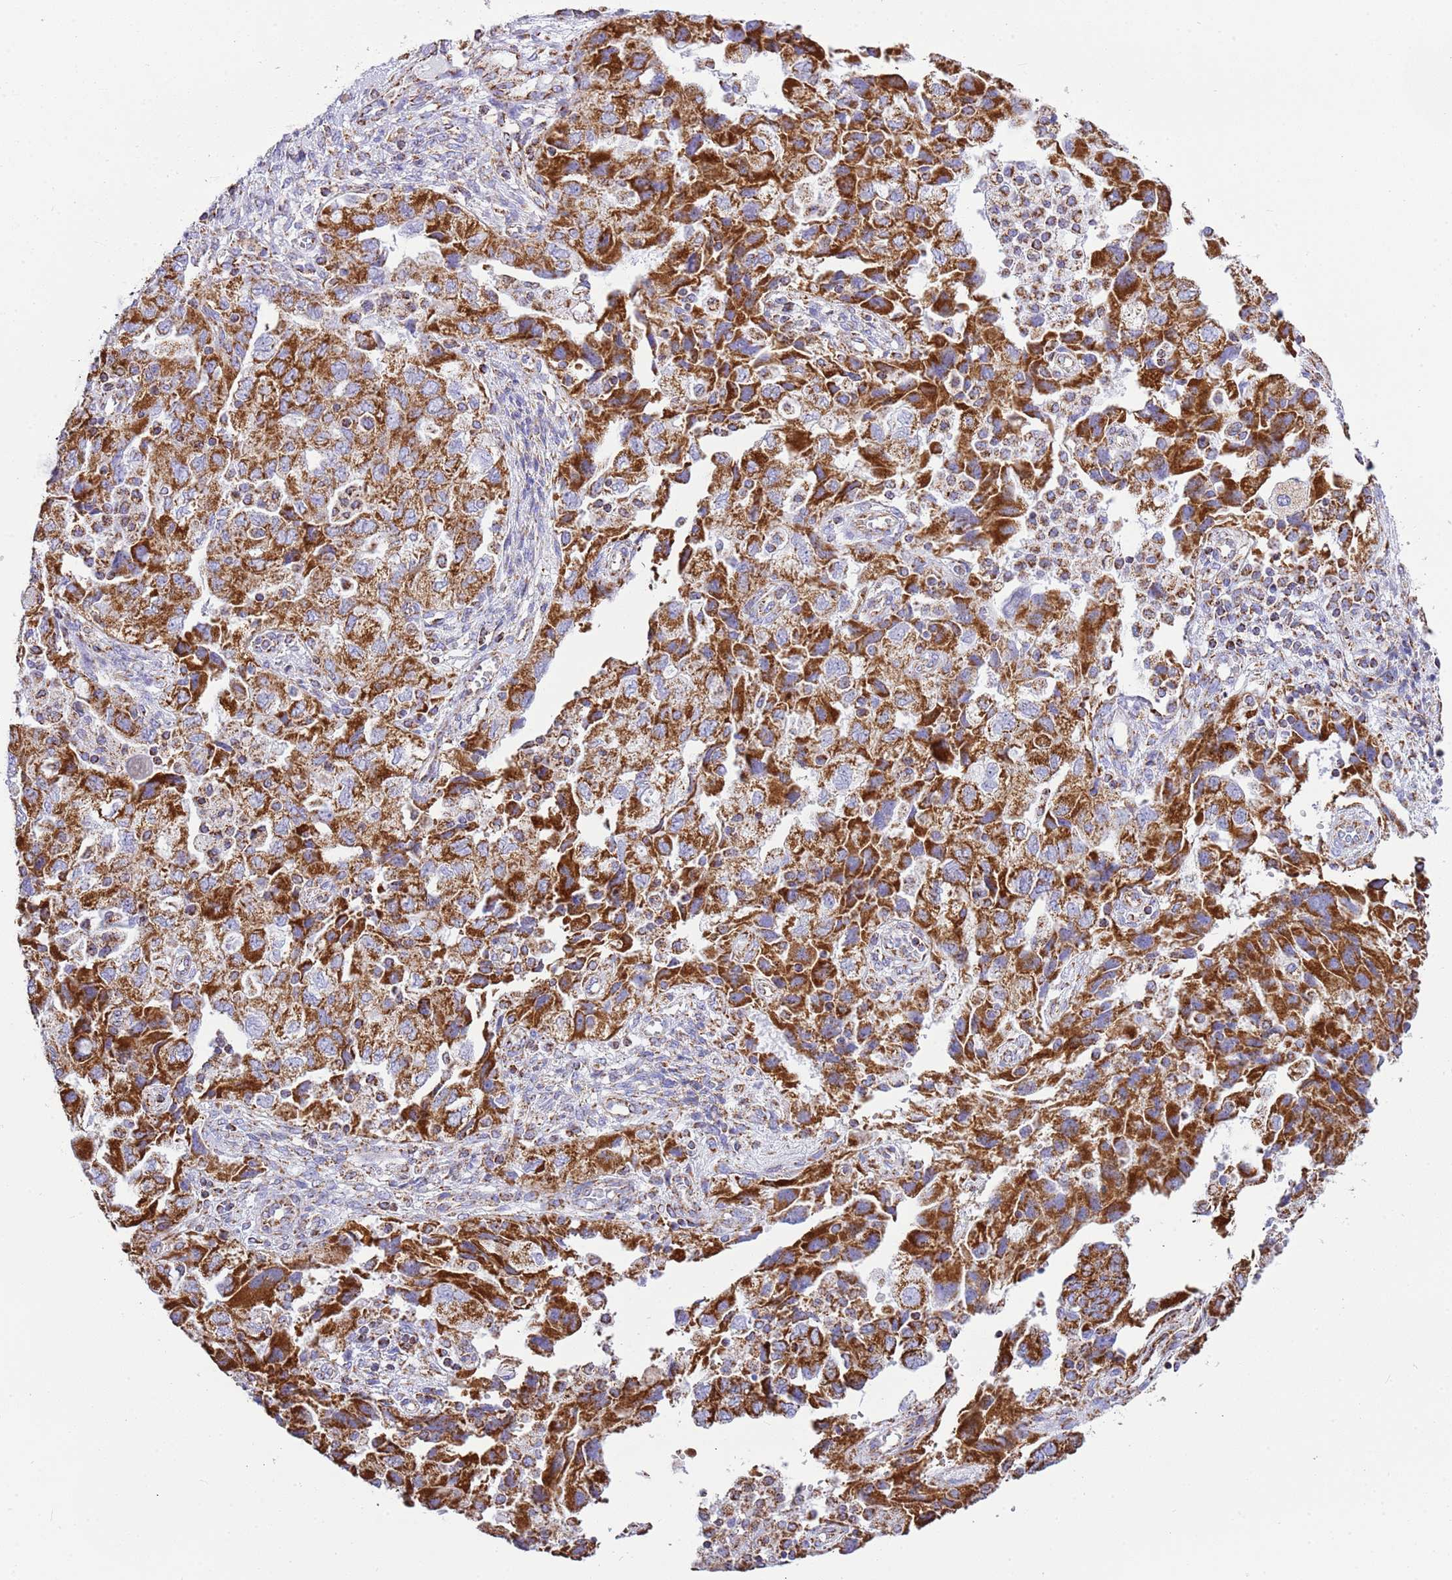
{"staining": {"intensity": "strong", "quantity": ">75%", "location": "cytoplasmic/membranous"}, "tissue": "ovarian cancer", "cell_type": "Tumor cells", "image_type": "cancer", "snomed": [{"axis": "morphology", "description": "Carcinoma, NOS"}, {"axis": "morphology", "description": "Cystadenocarcinoma, serous, NOS"}, {"axis": "topography", "description": "Ovary"}], "caption": "Serous cystadenocarcinoma (ovarian) stained with a brown dye demonstrates strong cytoplasmic/membranous positive expression in approximately >75% of tumor cells.", "gene": "SUCLG2", "patient": {"sex": "female", "age": 69}}